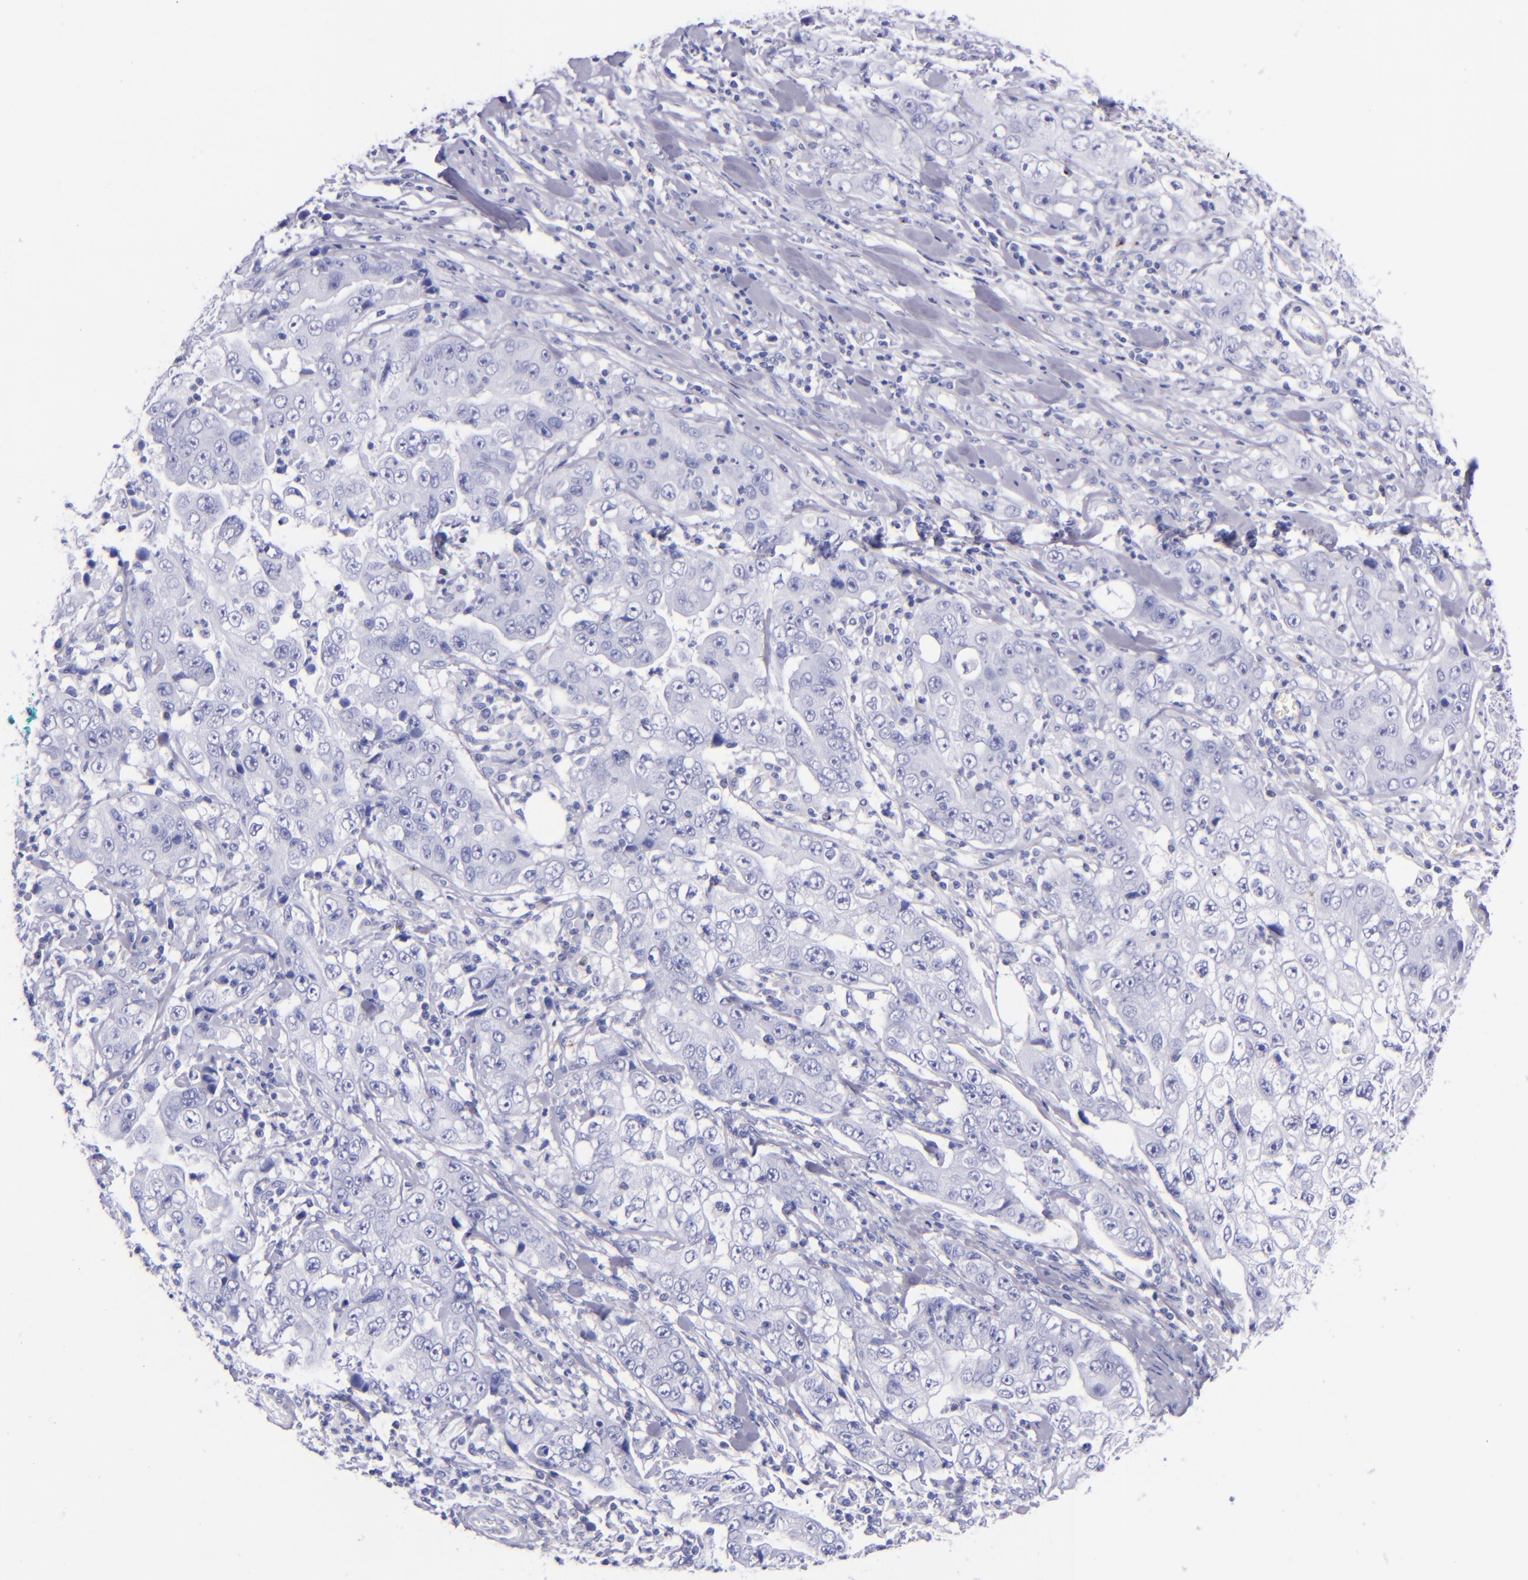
{"staining": {"intensity": "negative", "quantity": "none", "location": "none"}, "tissue": "lung cancer", "cell_type": "Tumor cells", "image_type": "cancer", "snomed": [{"axis": "morphology", "description": "Squamous cell carcinoma, NOS"}, {"axis": "topography", "description": "Lung"}], "caption": "This is an immunohistochemistry image of lung cancer. There is no staining in tumor cells.", "gene": "LAG3", "patient": {"sex": "male", "age": 64}}